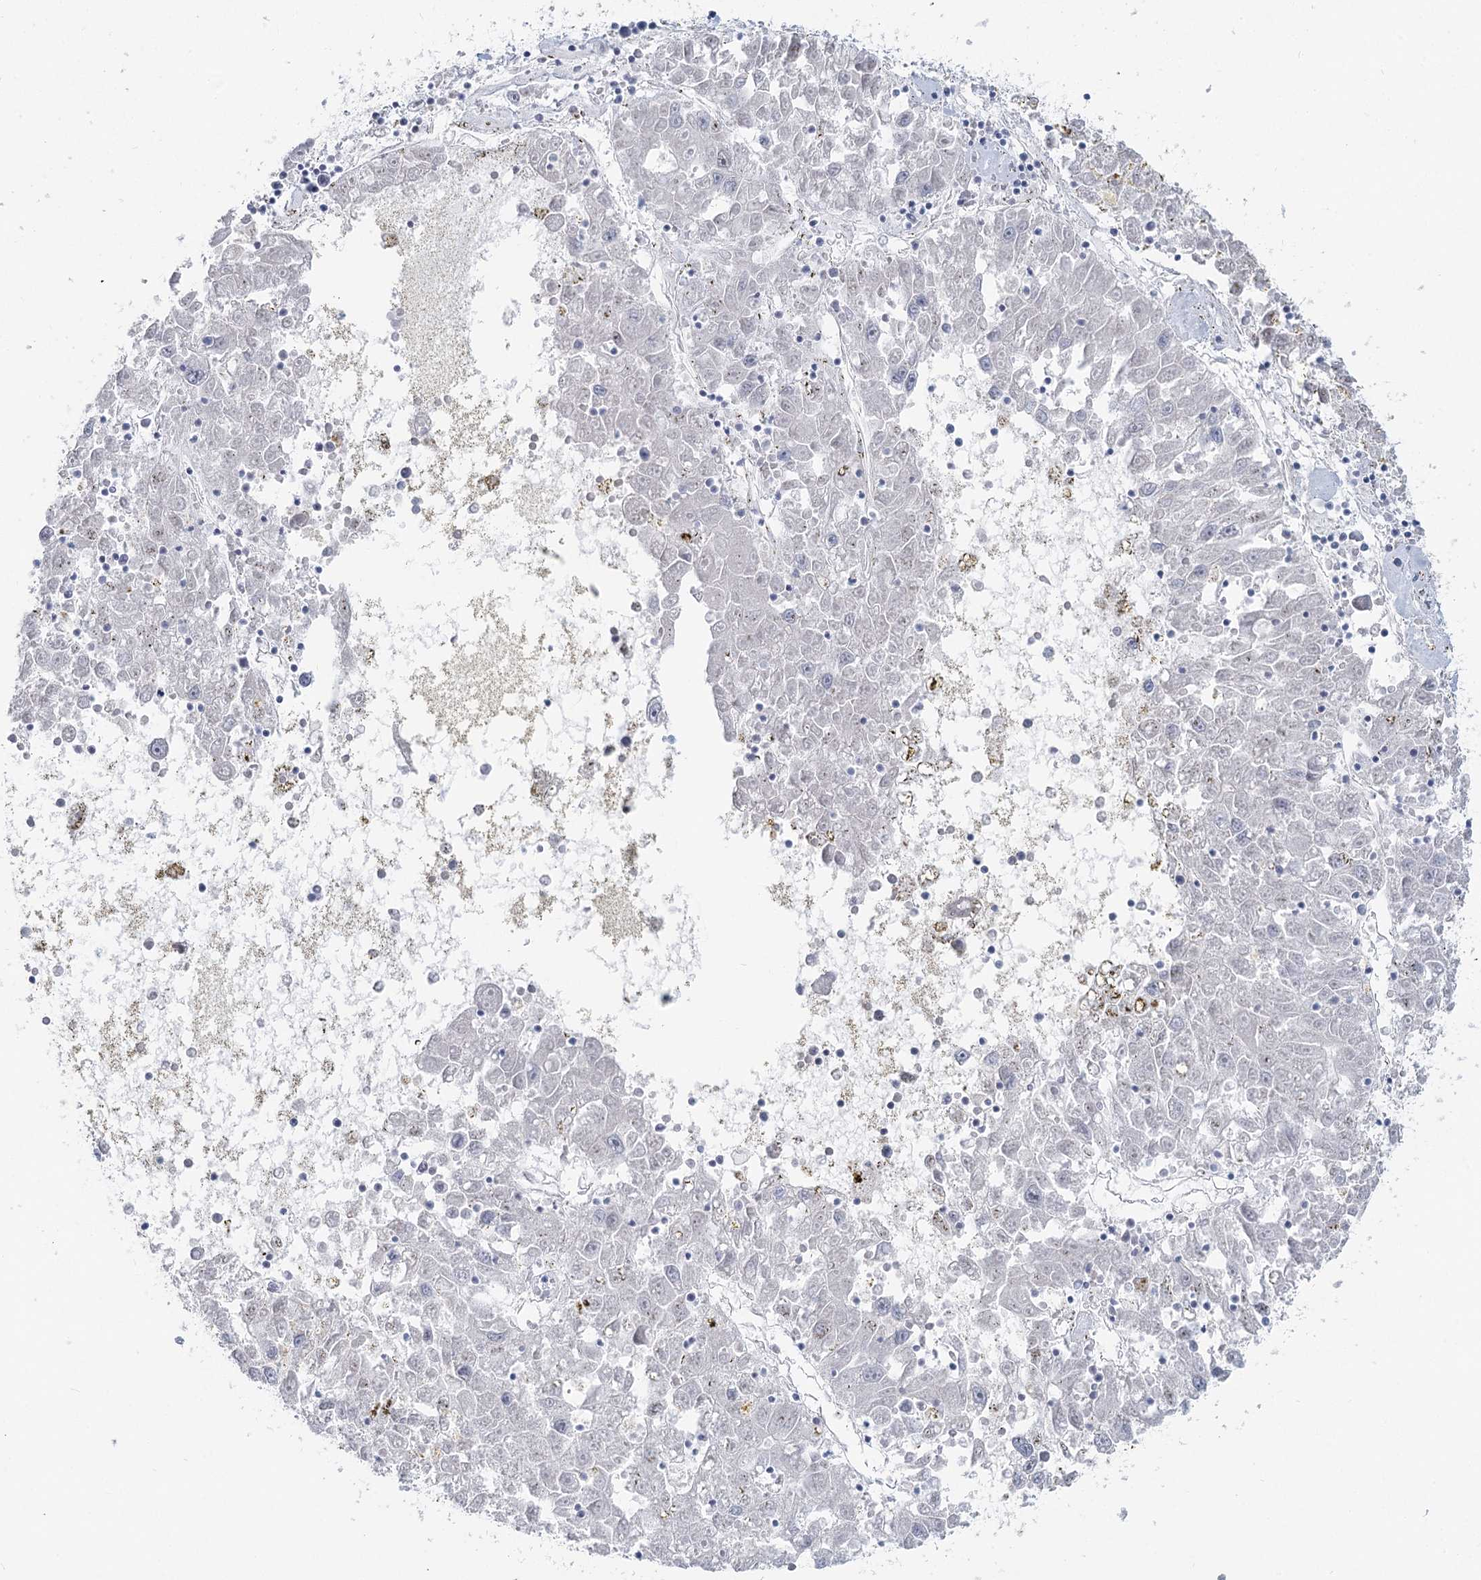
{"staining": {"intensity": "negative", "quantity": "none", "location": "none"}, "tissue": "liver cancer", "cell_type": "Tumor cells", "image_type": "cancer", "snomed": [{"axis": "morphology", "description": "Carcinoma, Hepatocellular, NOS"}, {"axis": "topography", "description": "Liver"}], "caption": "An image of human liver hepatocellular carcinoma is negative for staining in tumor cells.", "gene": "ZFYVE28", "patient": {"sex": "male", "age": 49}}